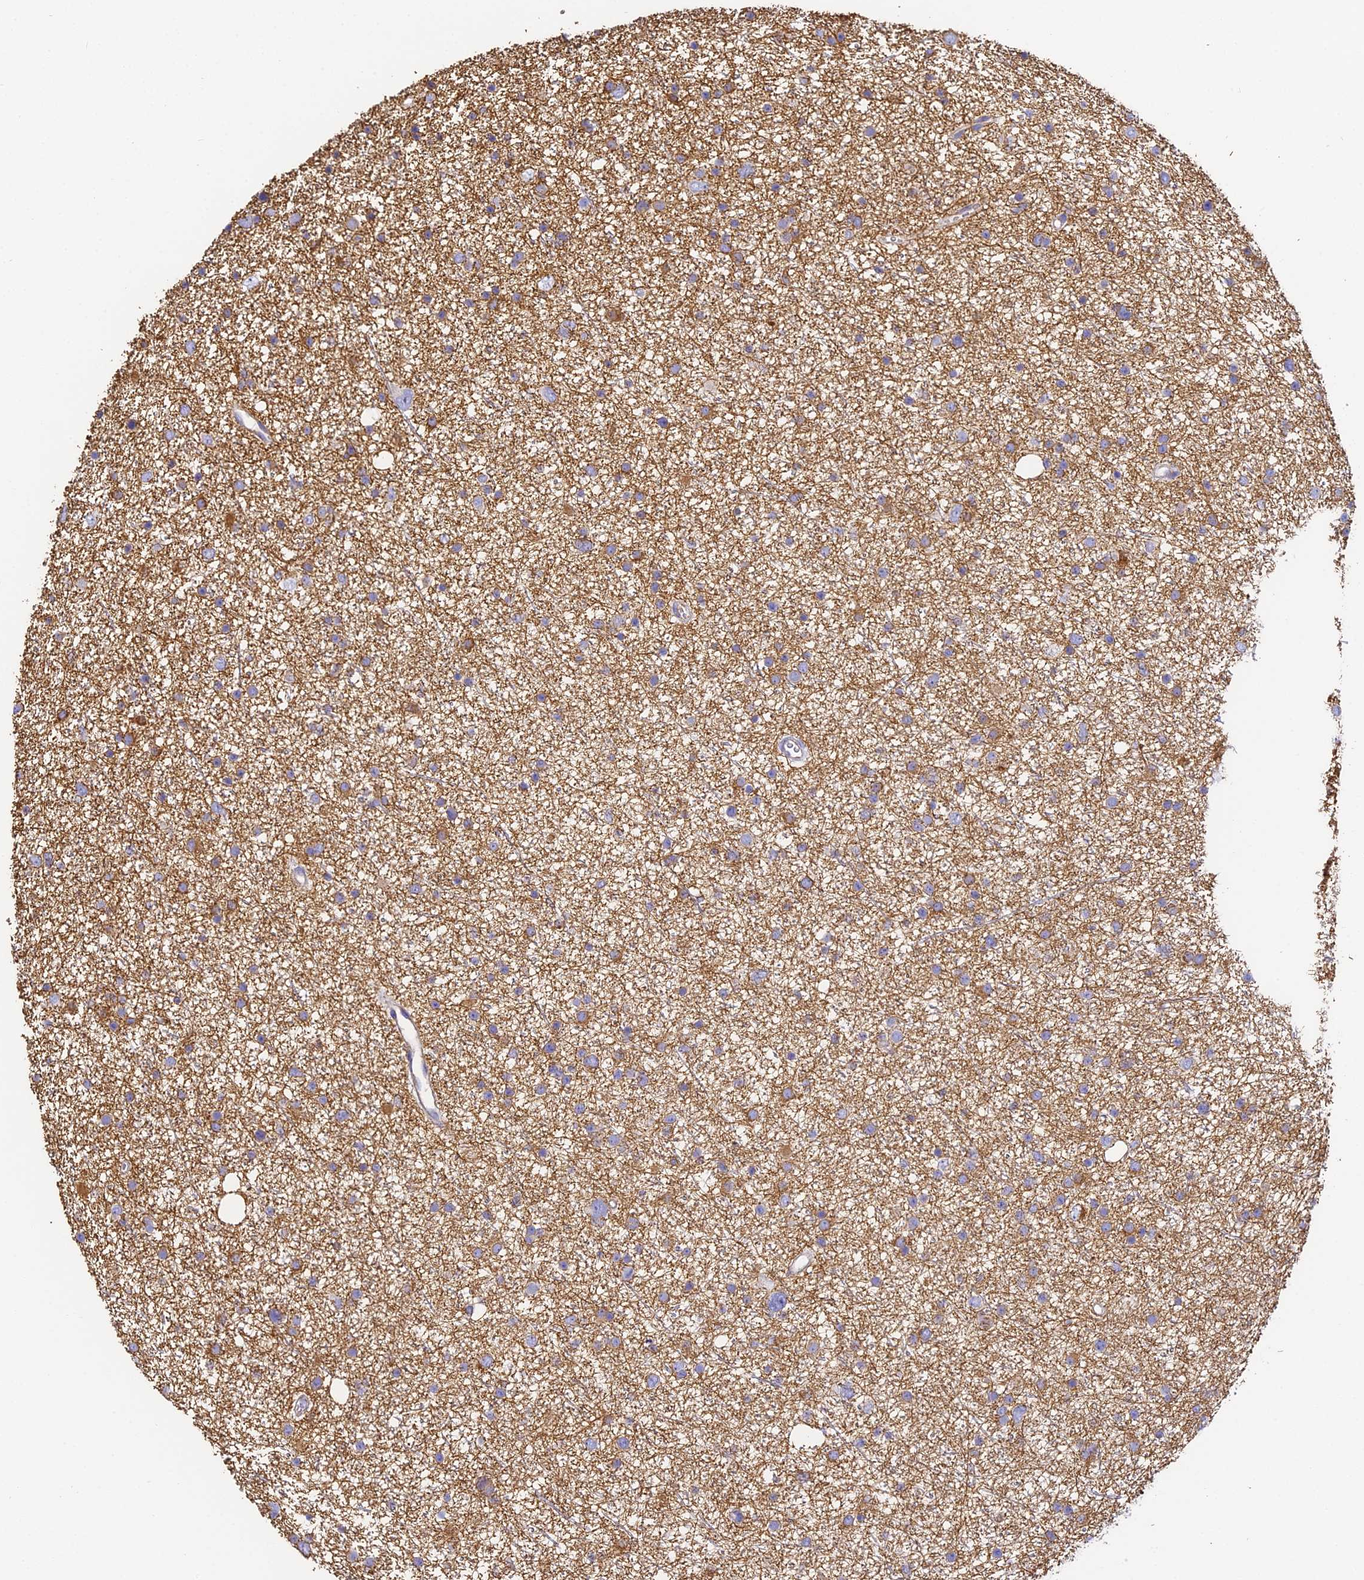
{"staining": {"intensity": "weak", "quantity": "<25%", "location": "cytoplasmic/membranous"}, "tissue": "glioma", "cell_type": "Tumor cells", "image_type": "cancer", "snomed": [{"axis": "morphology", "description": "Glioma, malignant, Low grade"}, {"axis": "topography", "description": "Cerebral cortex"}], "caption": "Immunohistochemical staining of glioma demonstrates no significant expression in tumor cells.", "gene": "COX6C", "patient": {"sex": "female", "age": 39}}